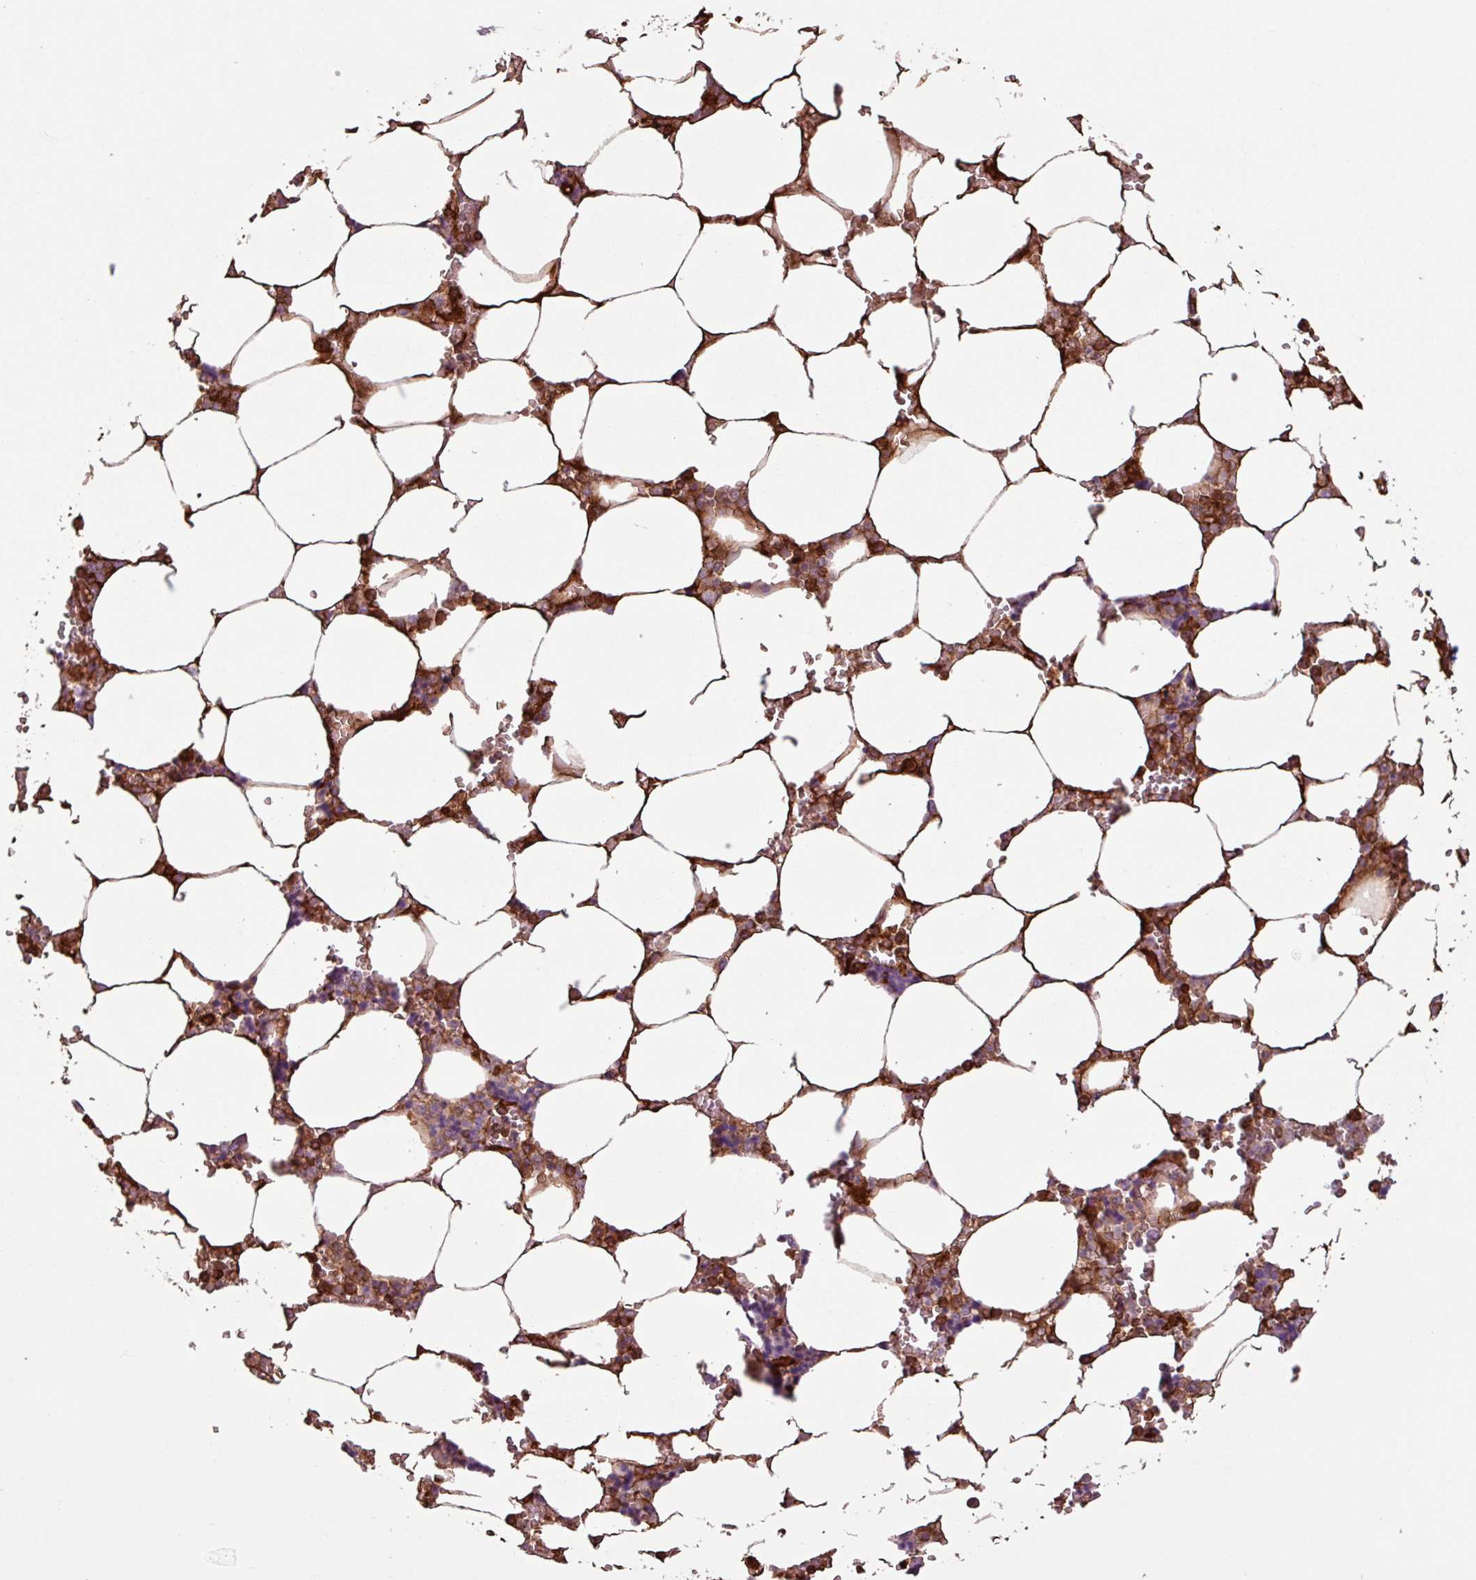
{"staining": {"intensity": "moderate", "quantity": "25%-75%", "location": "cytoplasmic/membranous"}, "tissue": "bone marrow", "cell_type": "Hematopoietic cells", "image_type": "normal", "snomed": [{"axis": "morphology", "description": "Normal tissue, NOS"}, {"axis": "topography", "description": "Bone marrow"}], "caption": "Immunohistochemical staining of unremarkable human bone marrow reveals 25%-75% levels of moderate cytoplasmic/membranous protein positivity in about 25%-75% of hematopoietic cells.", "gene": "C4A", "patient": {"sex": "male", "age": 64}}